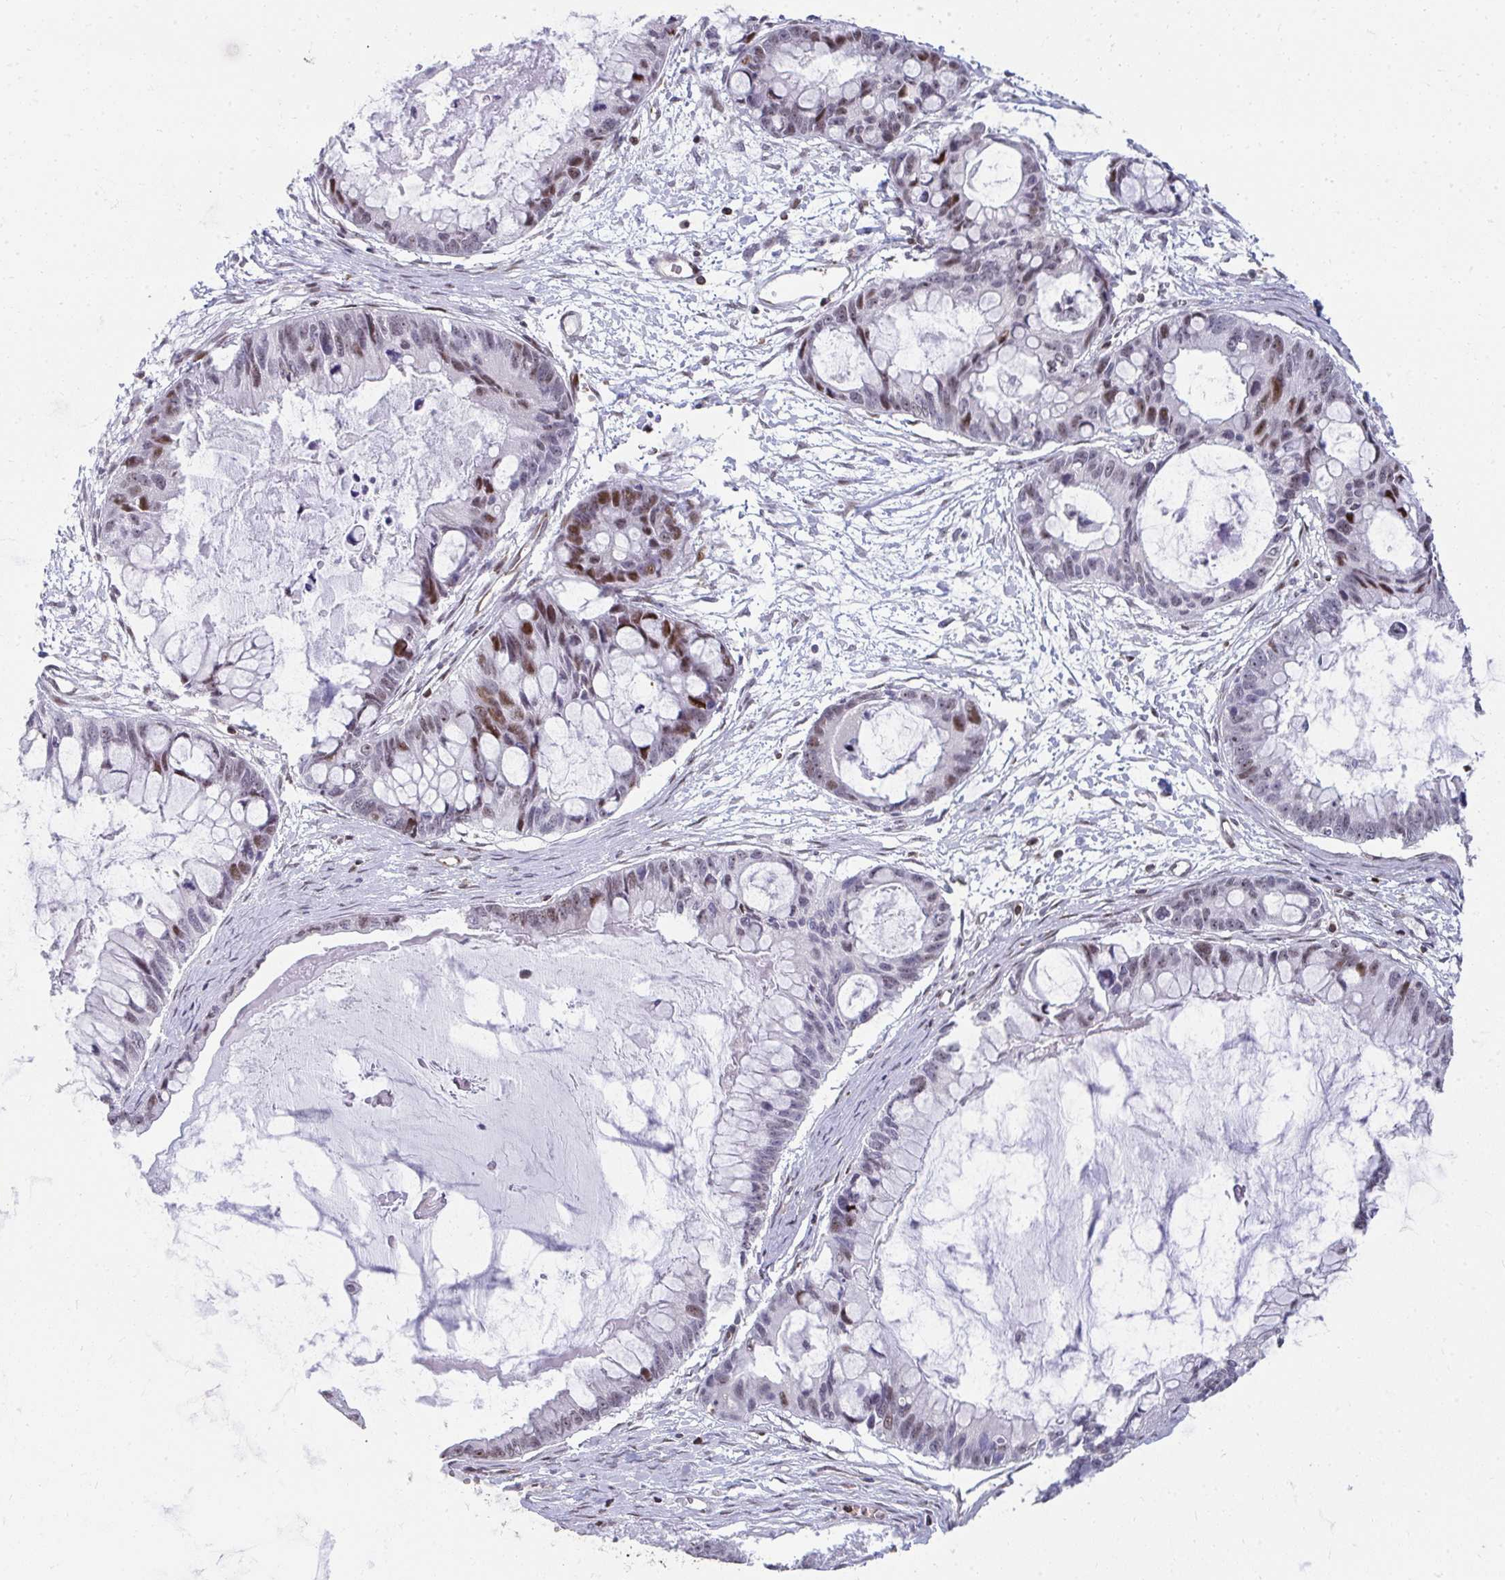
{"staining": {"intensity": "moderate", "quantity": "25%-75%", "location": "nuclear"}, "tissue": "ovarian cancer", "cell_type": "Tumor cells", "image_type": "cancer", "snomed": [{"axis": "morphology", "description": "Cystadenocarcinoma, mucinous, NOS"}, {"axis": "topography", "description": "Ovary"}], "caption": "IHC of ovarian cancer (mucinous cystadenocarcinoma) reveals medium levels of moderate nuclear positivity in about 25%-75% of tumor cells.", "gene": "FOXN3", "patient": {"sex": "female", "age": 63}}